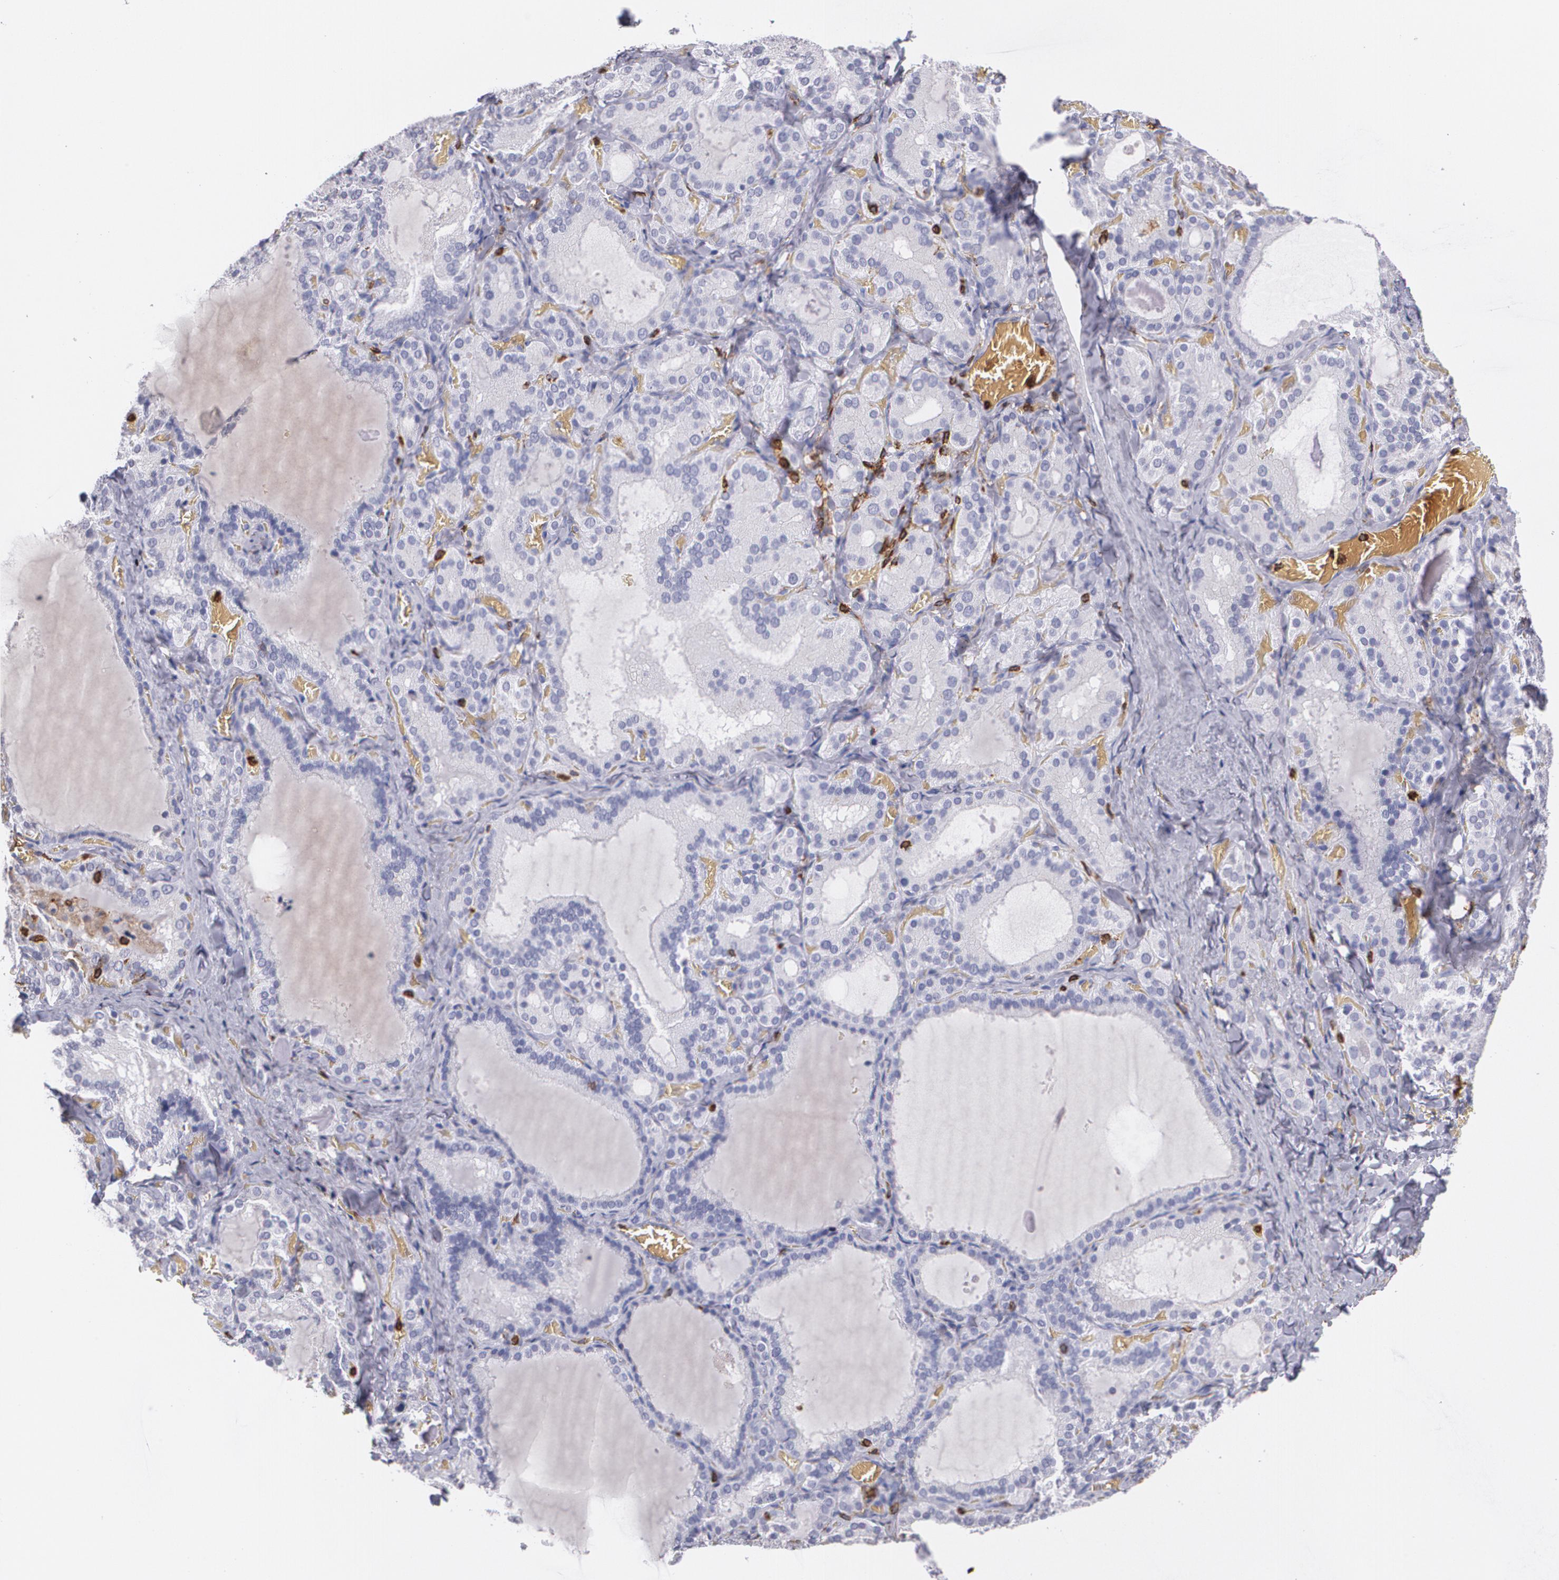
{"staining": {"intensity": "negative", "quantity": "none", "location": "none"}, "tissue": "thyroid gland", "cell_type": "Glandular cells", "image_type": "normal", "snomed": [{"axis": "morphology", "description": "Normal tissue, NOS"}, {"axis": "topography", "description": "Thyroid gland"}], "caption": "Immunohistochemistry photomicrograph of normal thyroid gland: human thyroid gland stained with DAB (3,3'-diaminobenzidine) reveals no significant protein staining in glandular cells. Brightfield microscopy of immunohistochemistry stained with DAB (brown) and hematoxylin (blue), captured at high magnification.", "gene": "PTPRC", "patient": {"sex": "female", "age": 33}}